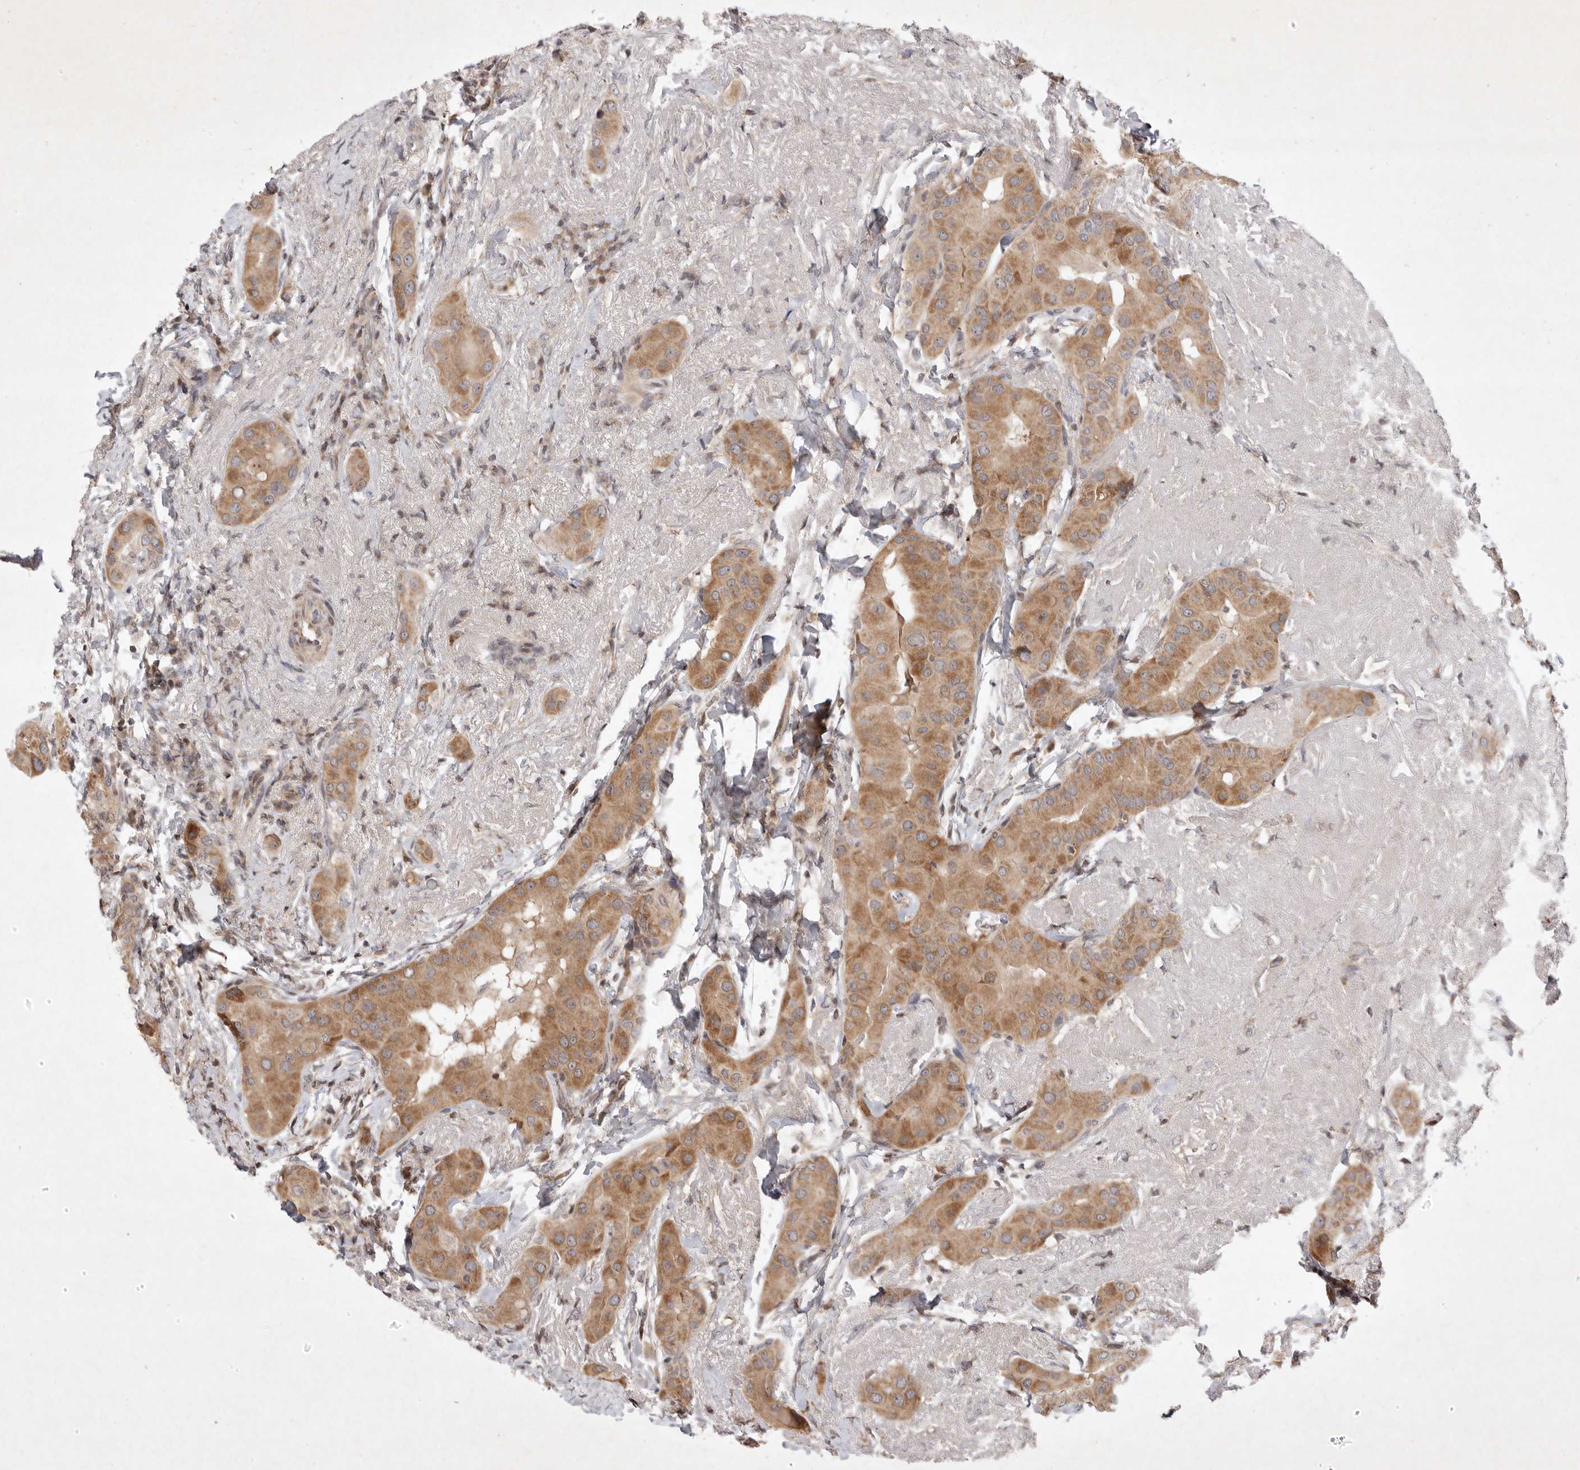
{"staining": {"intensity": "moderate", "quantity": ">75%", "location": "cytoplasmic/membranous"}, "tissue": "thyroid cancer", "cell_type": "Tumor cells", "image_type": "cancer", "snomed": [{"axis": "morphology", "description": "Papillary adenocarcinoma, NOS"}, {"axis": "topography", "description": "Thyroid gland"}], "caption": "A photomicrograph showing moderate cytoplasmic/membranous positivity in approximately >75% of tumor cells in thyroid cancer (papillary adenocarcinoma), as visualized by brown immunohistochemical staining.", "gene": "EIF2AK1", "patient": {"sex": "male", "age": 33}}